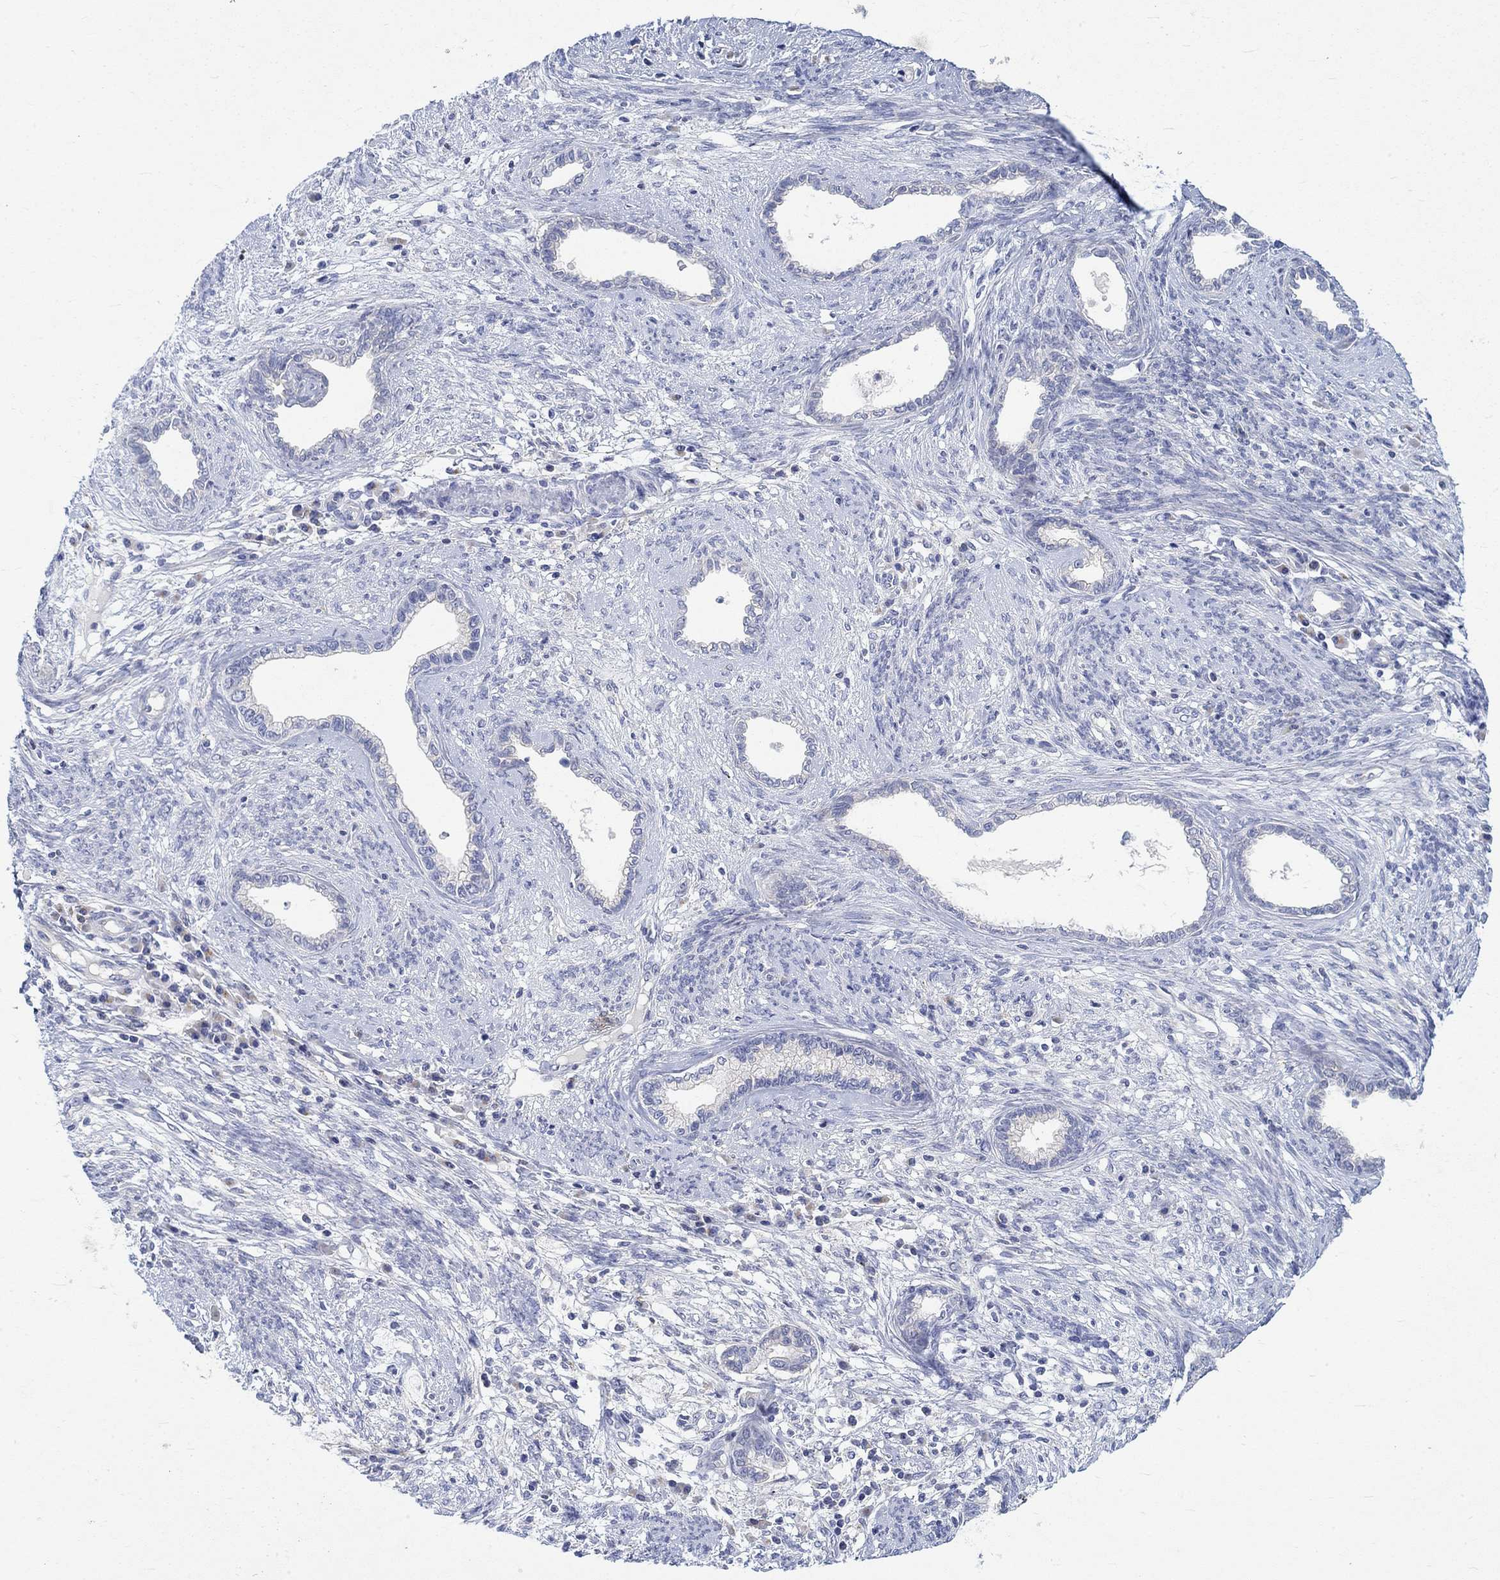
{"staining": {"intensity": "negative", "quantity": "none", "location": "none"}, "tissue": "cervical cancer", "cell_type": "Tumor cells", "image_type": "cancer", "snomed": [{"axis": "morphology", "description": "Adenocarcinoma, NOS"}, {"axis": "topography", "description": "Cervix"}], "caption": "Immunohistochemical staining of human cervical cancer exhibits no significant staining in tumor cells. (Stains: DAB (3,3'-diaminobenzidine) IHC with hematoxylin counter stain, Microscopy: brightfield microscopy at high magnification).", "gene": "NAV3", "patient": {"sex": "female", "age": 62}}